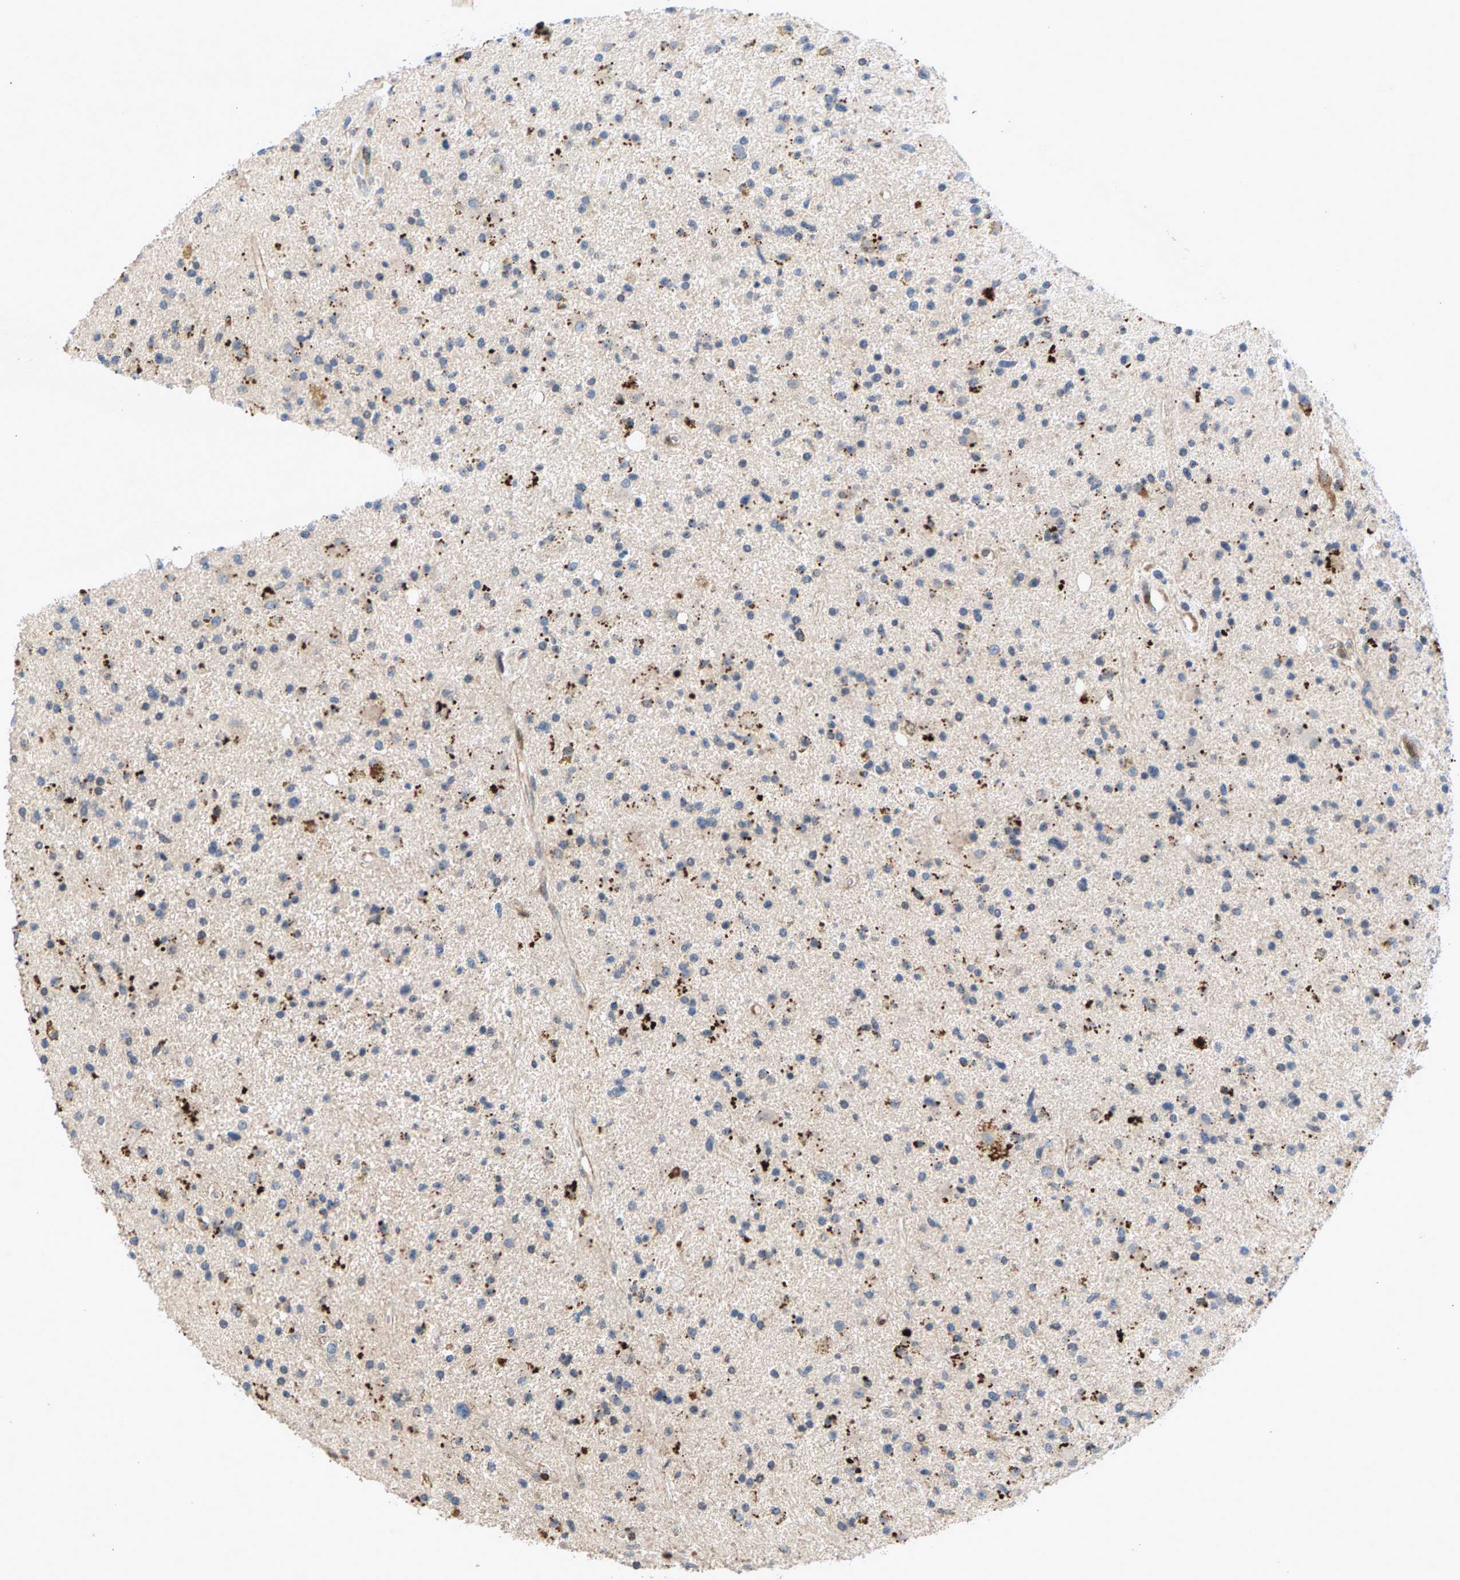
{"staining": {"intensity": "negative", "quantity": "none", "location": "none"}, "tissue": "glioma", "cell_type": "Tumor cells", "image_type": "cancer", "snomed": [{"axis": "morphology", "description": "Glioma, malignant, High grade"}, {"axis": "topography", "description": "Brain"}], "caption": "Glioma stained for a protein using immunohistochemistry (IHC) reveals no expression tumor cells.", "gene": "ZPR1", "patient": {"sex": "male", "age": 33}}